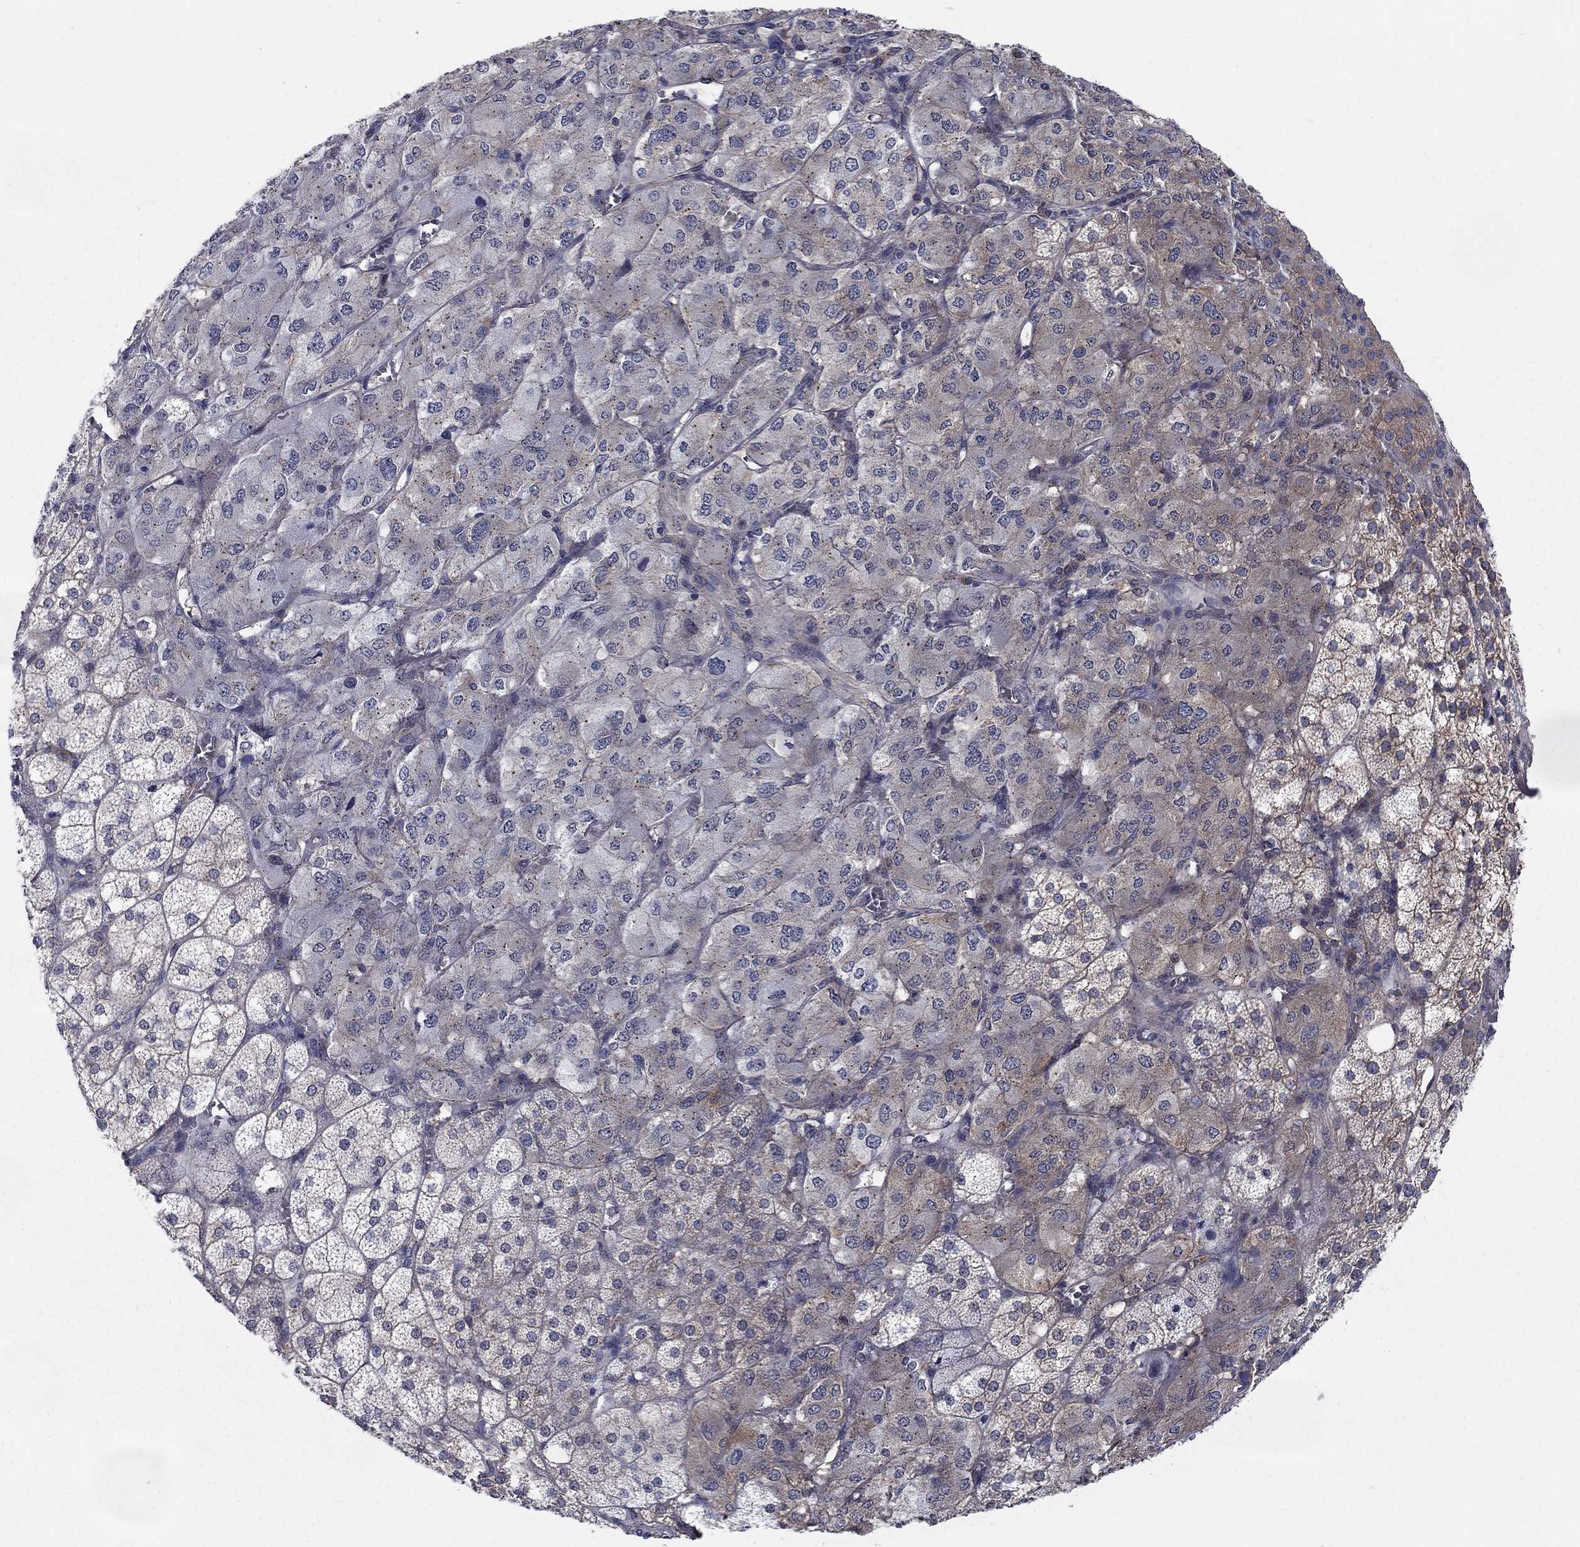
{"staining": {"intensity": "moderate", "quantity": "25%-75%", "location": "cytoplasmic/membranous"}, "tissue": "adrenal gland", "cell_type": "Glandular cells", "image_type": "normal", "snomed": [{"axis": "morphology", "description": "Normal tissue, NOS"}, {"axis": "topography", "description": "Adrenal gland"}], "caption": "Protein analysis of benign adrenal gland shows moderate cytoplasmic/membranous staining in about 25%-75% of glandular cells. The staining is performed using DAB brown chromogen to label protein expression. The nuclei are counter-stained blue using hematoxylin.", "gene": "SH3RF1", "patient": {"sex": "female", "age": 60}}